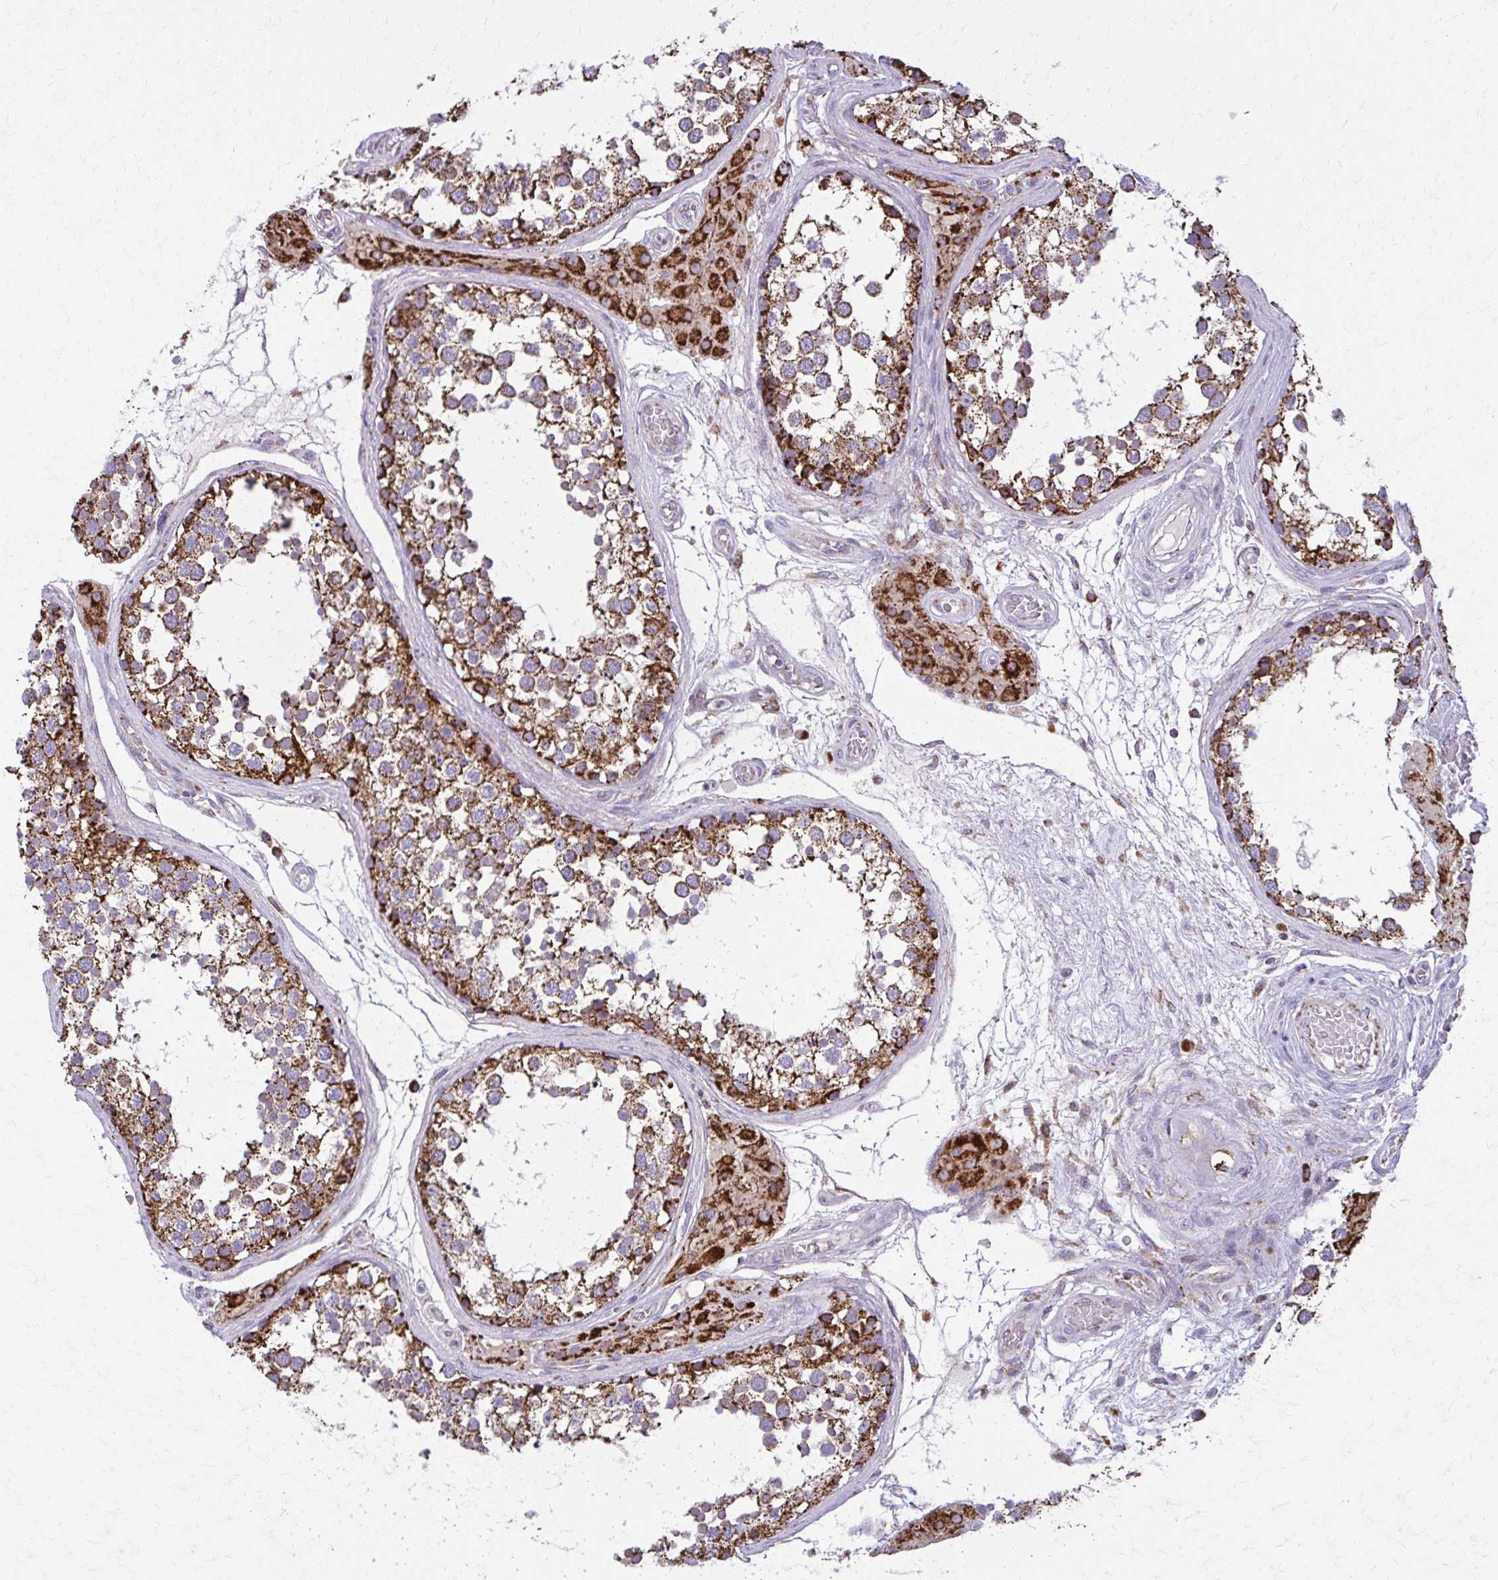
{"staining": {"intensity": "strong", "quantity": ">75%", "location": "cytoplasmic/membranous"}, "tissue": "testis", "cell_type": "Cells in seminiferous ducts", "image_type": "normal", "snomed": [{"axis": "morphology", "description": "Normal tissue, NOS"}, {"axis": "morphology", "description": "Seminoma, NOS"}, {"axis": "topography", "description": "Testis"}], "caption": "Benign testis displays strong cytoplasmic/membranous staining in approximately >75% of cells in seminiferous ducts The staining is performed using DAB brown chromogen to label protein expression. The nuclei are counter-stained blue using hematoxylin..", "gene": "TVP23A", "patient": {"sex": "male", "age": 65}}